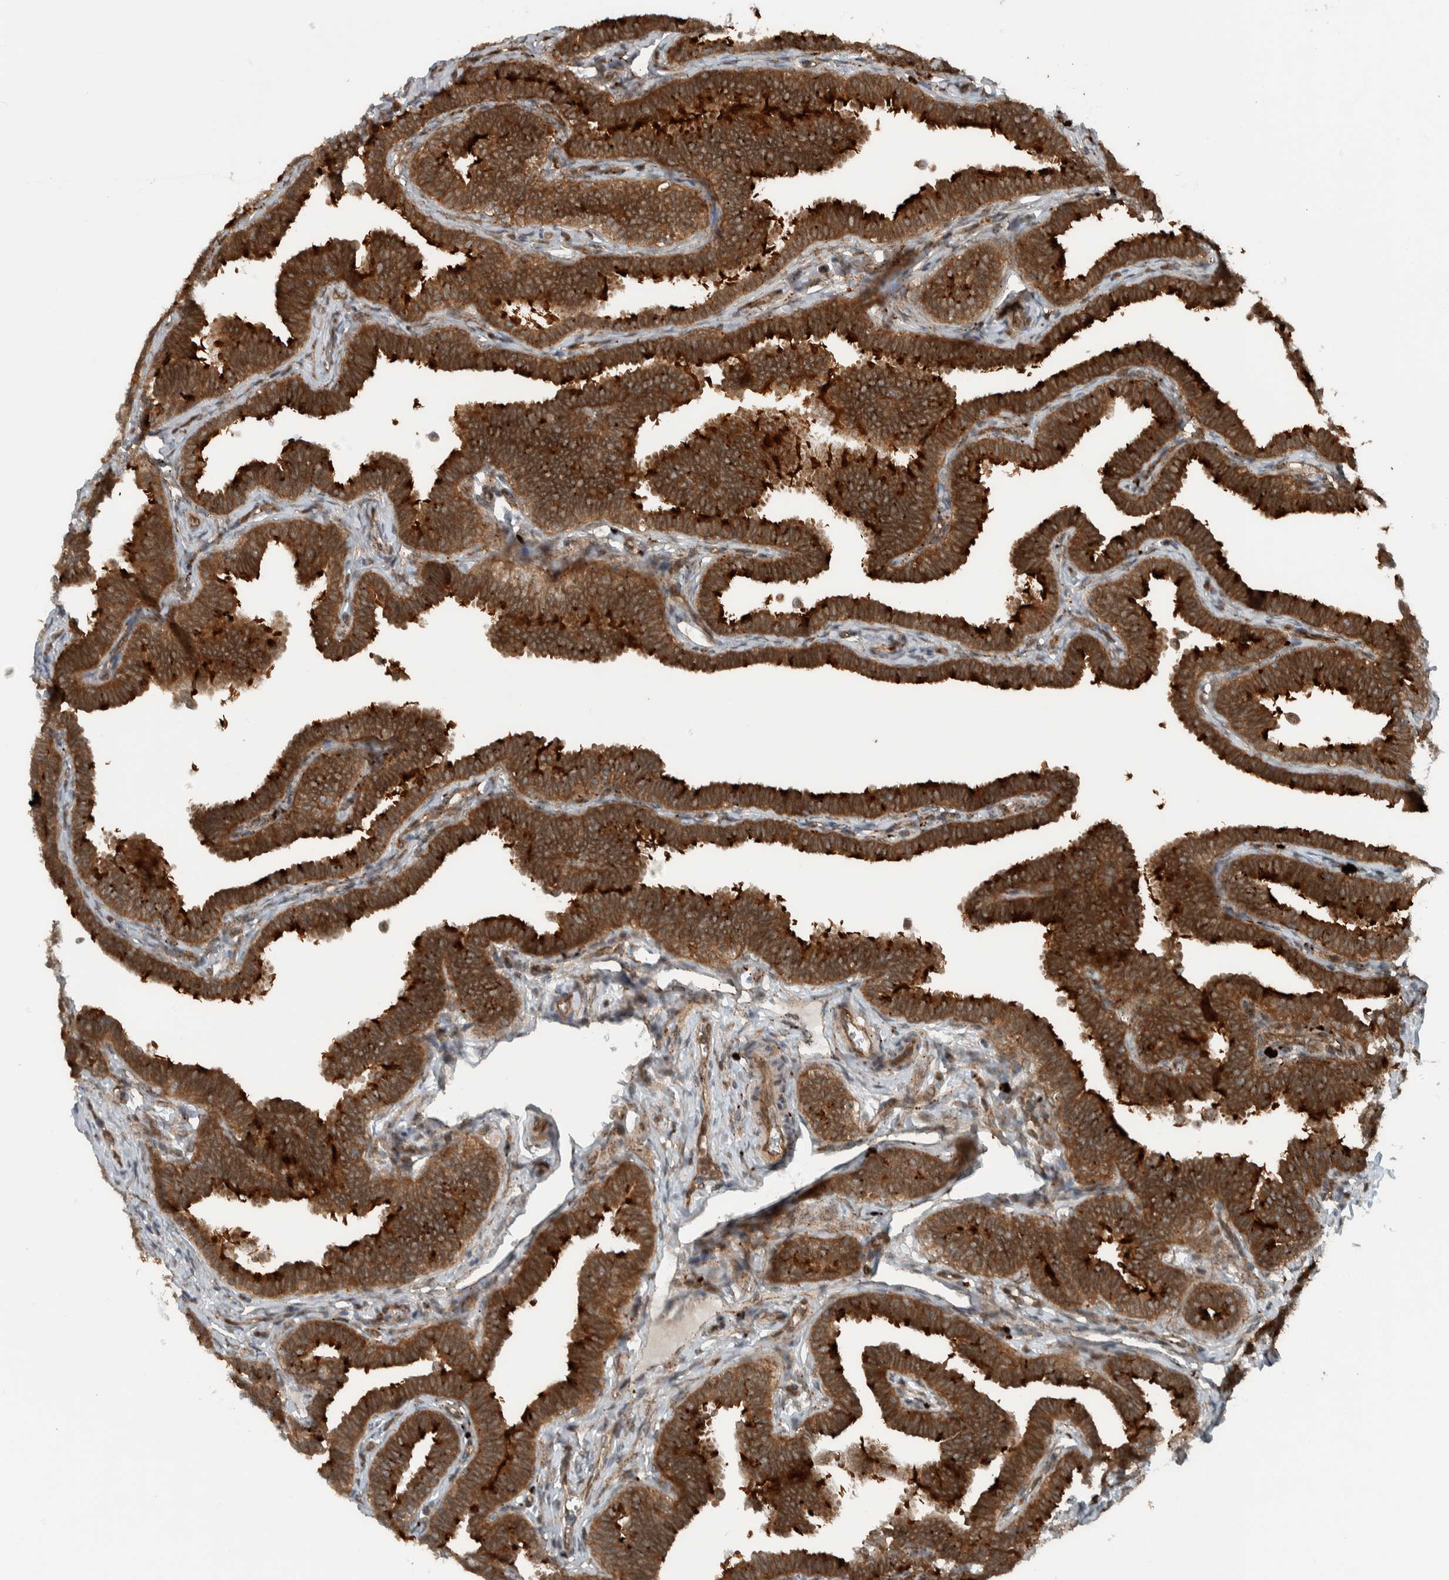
{"staining": {"intensity": "strong", "quantity": ">75%", "location": "cytoplasmic/membranous"}, "tissue": "fallopian tube", "cell_type": "Glandular cells", "image_type": "normal", "snomed": [{"axis": "morphology", "description": "Normal tissue, NOS"}, {"axis": "topography", "description": "Fallopian tube"}, {"axis": "topography", "description": "Ovary"}], "caption": "Fallopian tube stained with IHC exhibits strong cytoplasmic/membranous staining in approximately >75% of glandular cells. The staining is performed using DAB brown chromogen to label protein expression. The nuclei are counter-stained blue using hematoxylin.", "gene": "GIGYF1", "patient": {"sex": "female", "age": 23}}